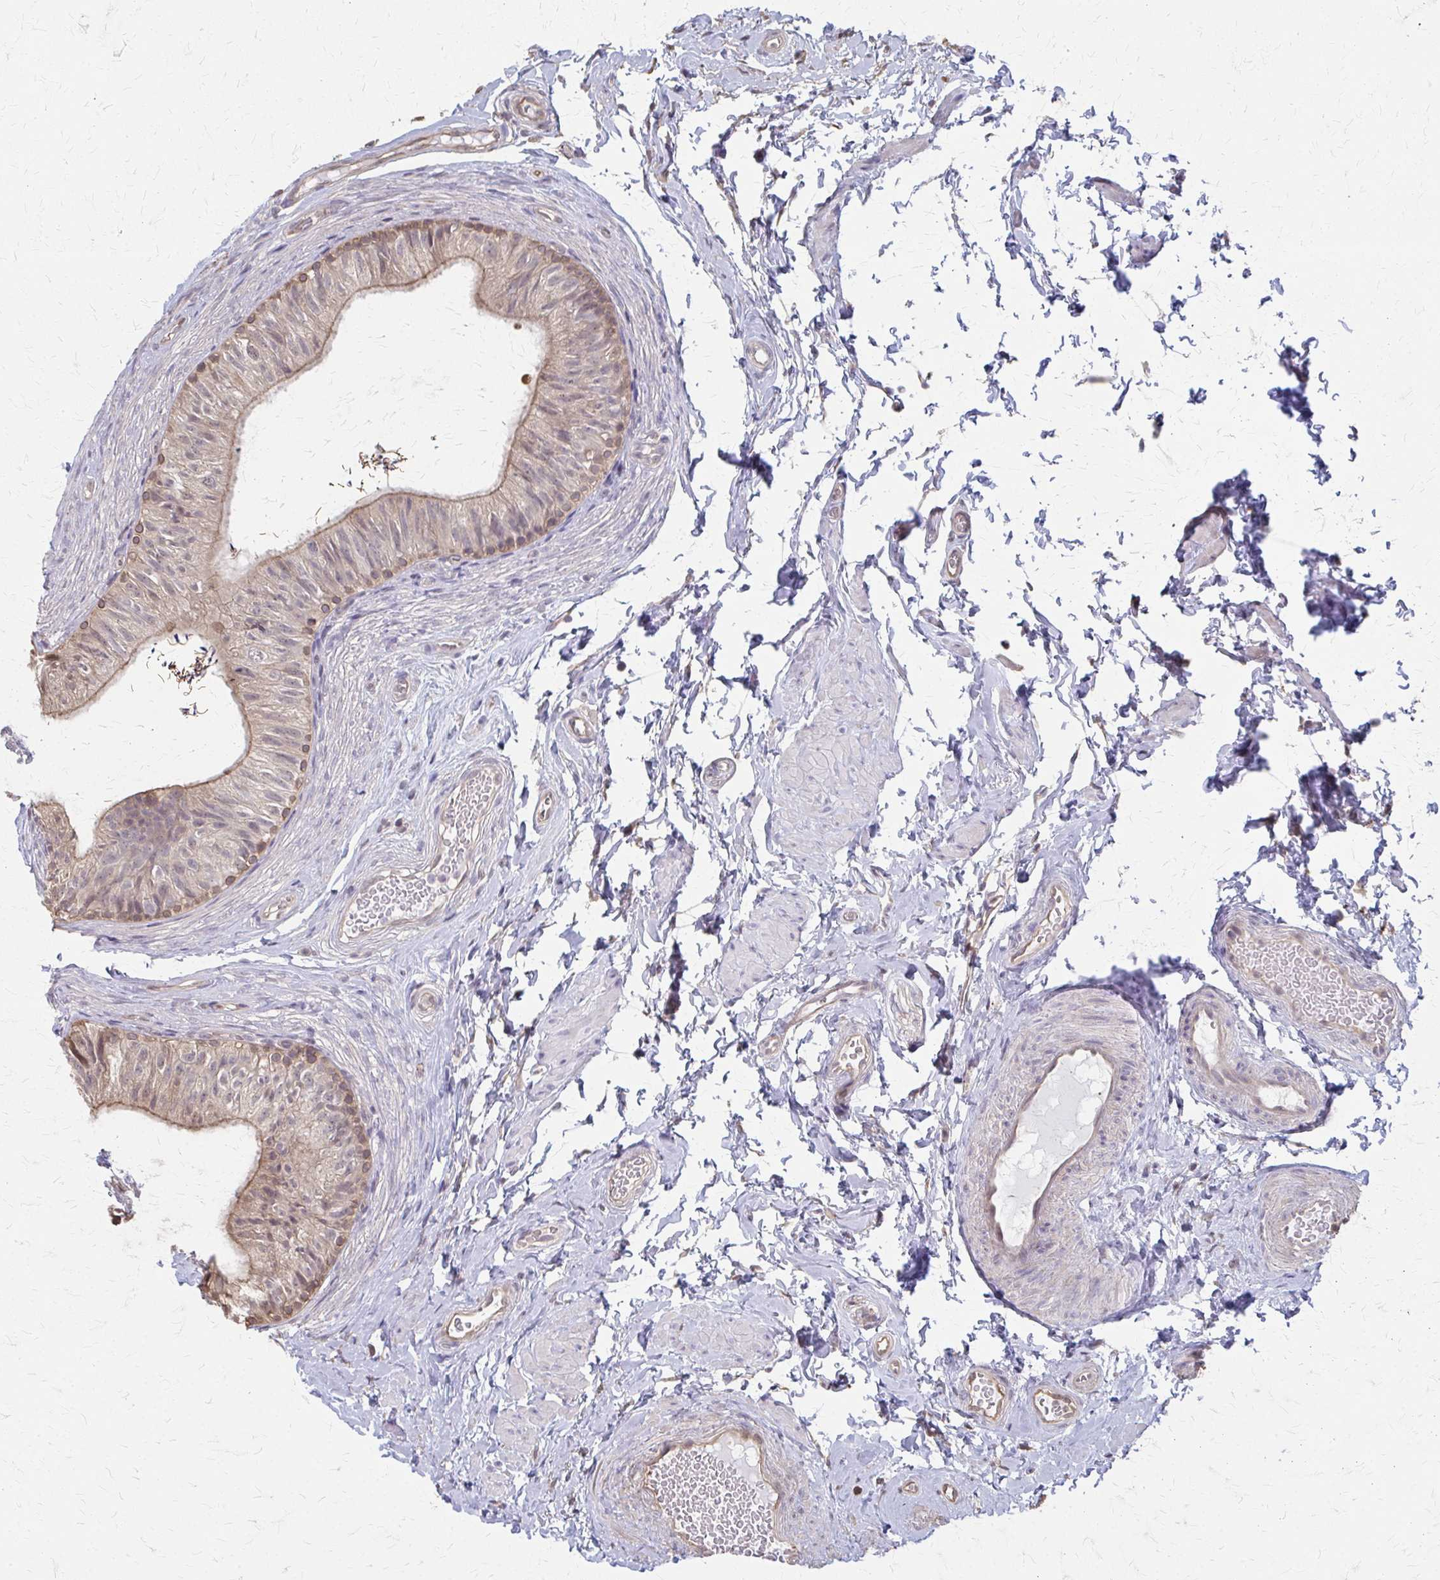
{"staining": {"intensity": "weak", "quantity": "<25%", "location": "cytoplasmic/membranous"}, "tissue": "epididymis", "cell_type": "Glandular cells", "image_type": "normal", "snomed": [{"axis": "morphology", "description": "Normal tissue, NOS"}, {"axis": "topography", "description": "Epididymis, spermatic cord, NOS"}, {"axis": "topography", "description": "Epididymis"}, {"axis": "topography", "description": "Peripheral nerve tissue"}], "caption": "An immunohistochemistry micrograph of unremarkable epididymis is shown. There is no staining in glandular cells of epididymis. (Brightfield microscopy of DAB (3,3'-diaminobenzidine) IHC at high magnification).", "gene": "RABGAP1L", "patient": {"sex": "male", "age": 29}}